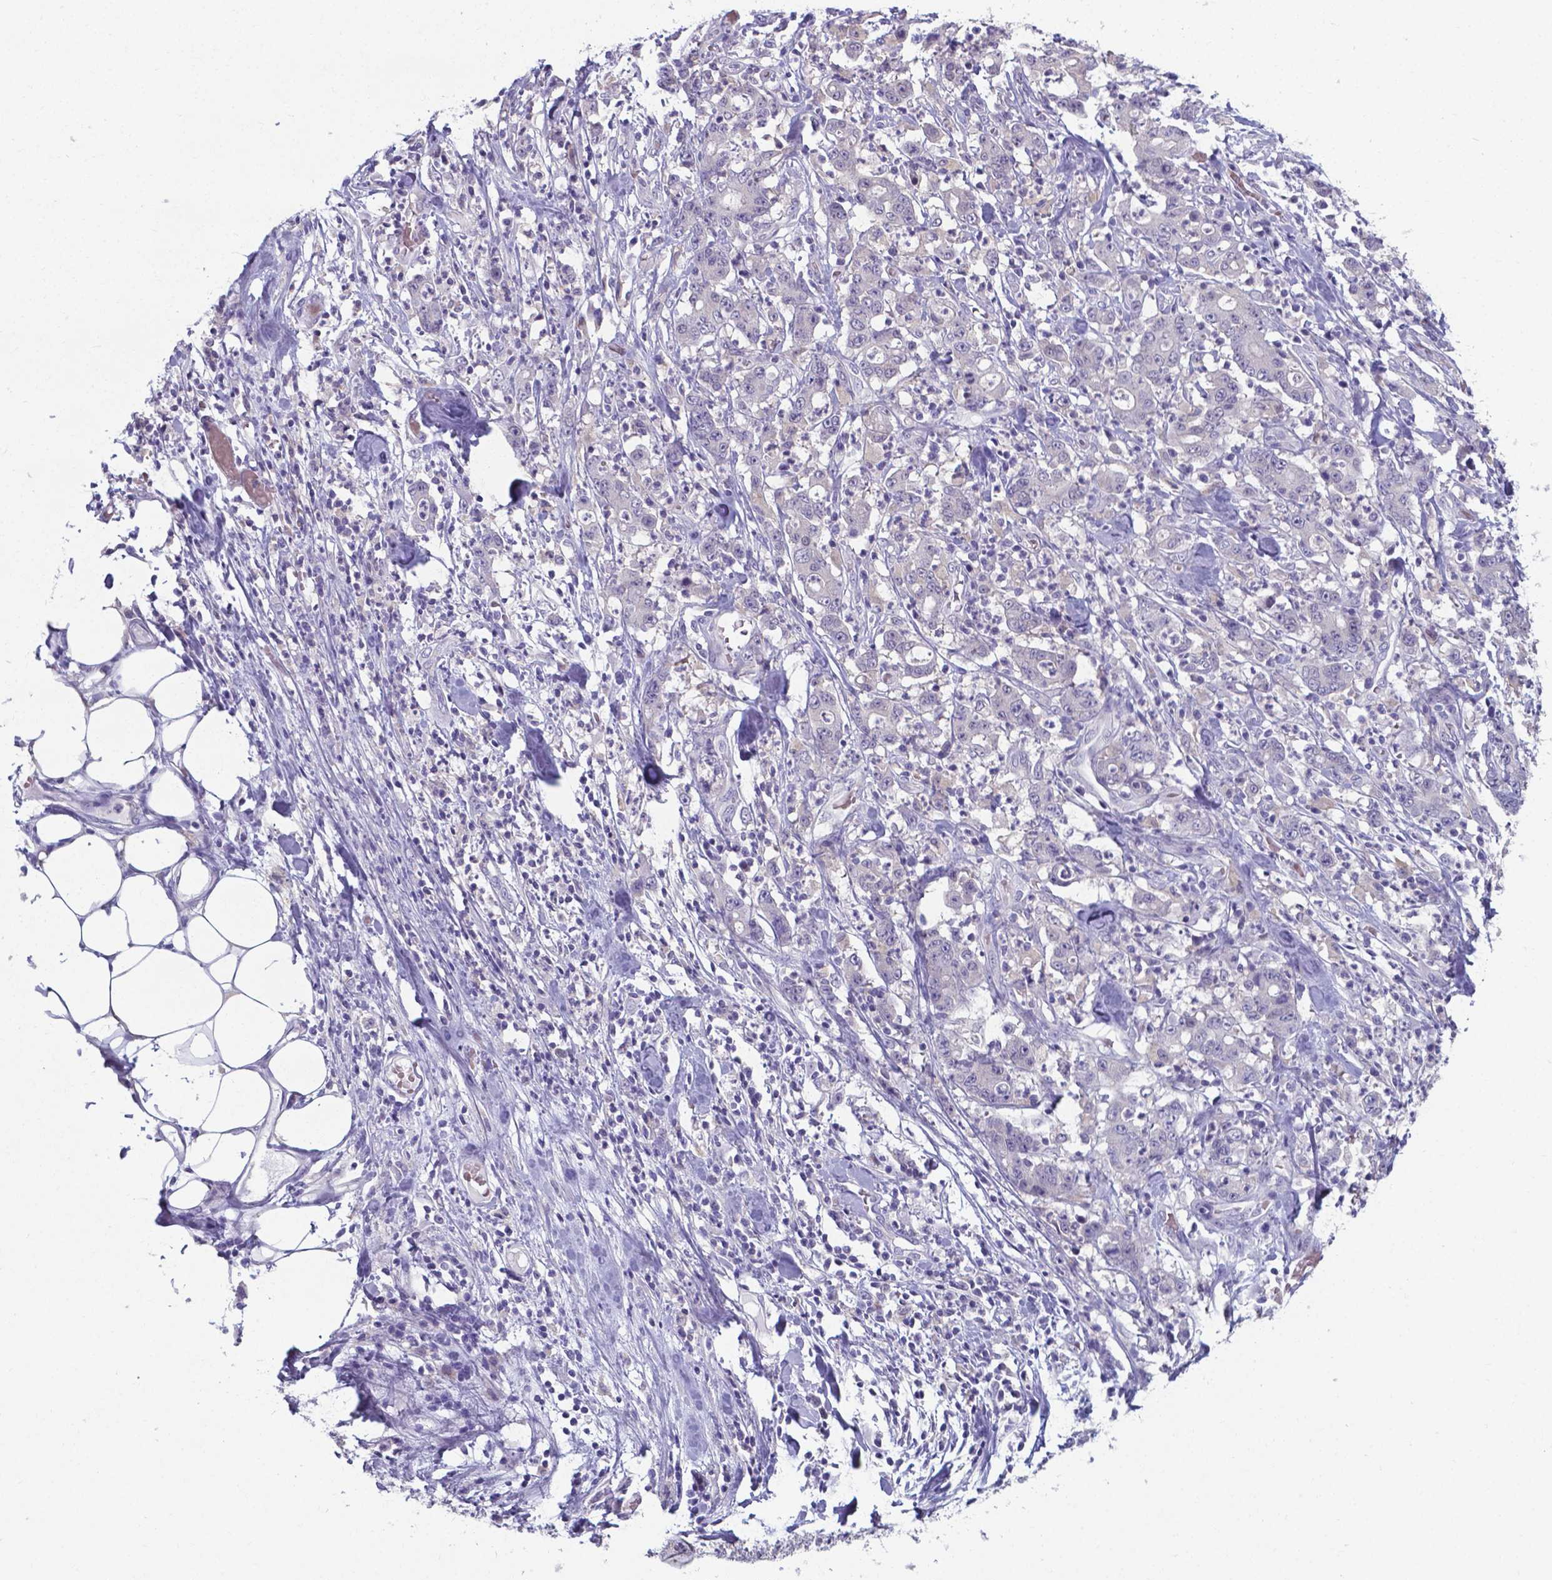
{"staining": {"intensity": "negative", "quantity": "none", "location": "none"}, "tissue": "stomach cancer", "cell_type": "Tumor cells", "image_type": "cancer", "snomed": [{"axis": "morphology", "description": "Adenocarcinoma, NOS"}, {"axis": "topography", "description": "Stomach, upper"}], "caption": "Immunohistochemistry image of neoplastic tissue: human stomach adenocarcinoma stained with DAB (3,3'-diaminobenzidine) shows no significant protein positivity in tumor cells.", "gene": "AP5B1", "patient": {"sex": "male", "age": 68}}